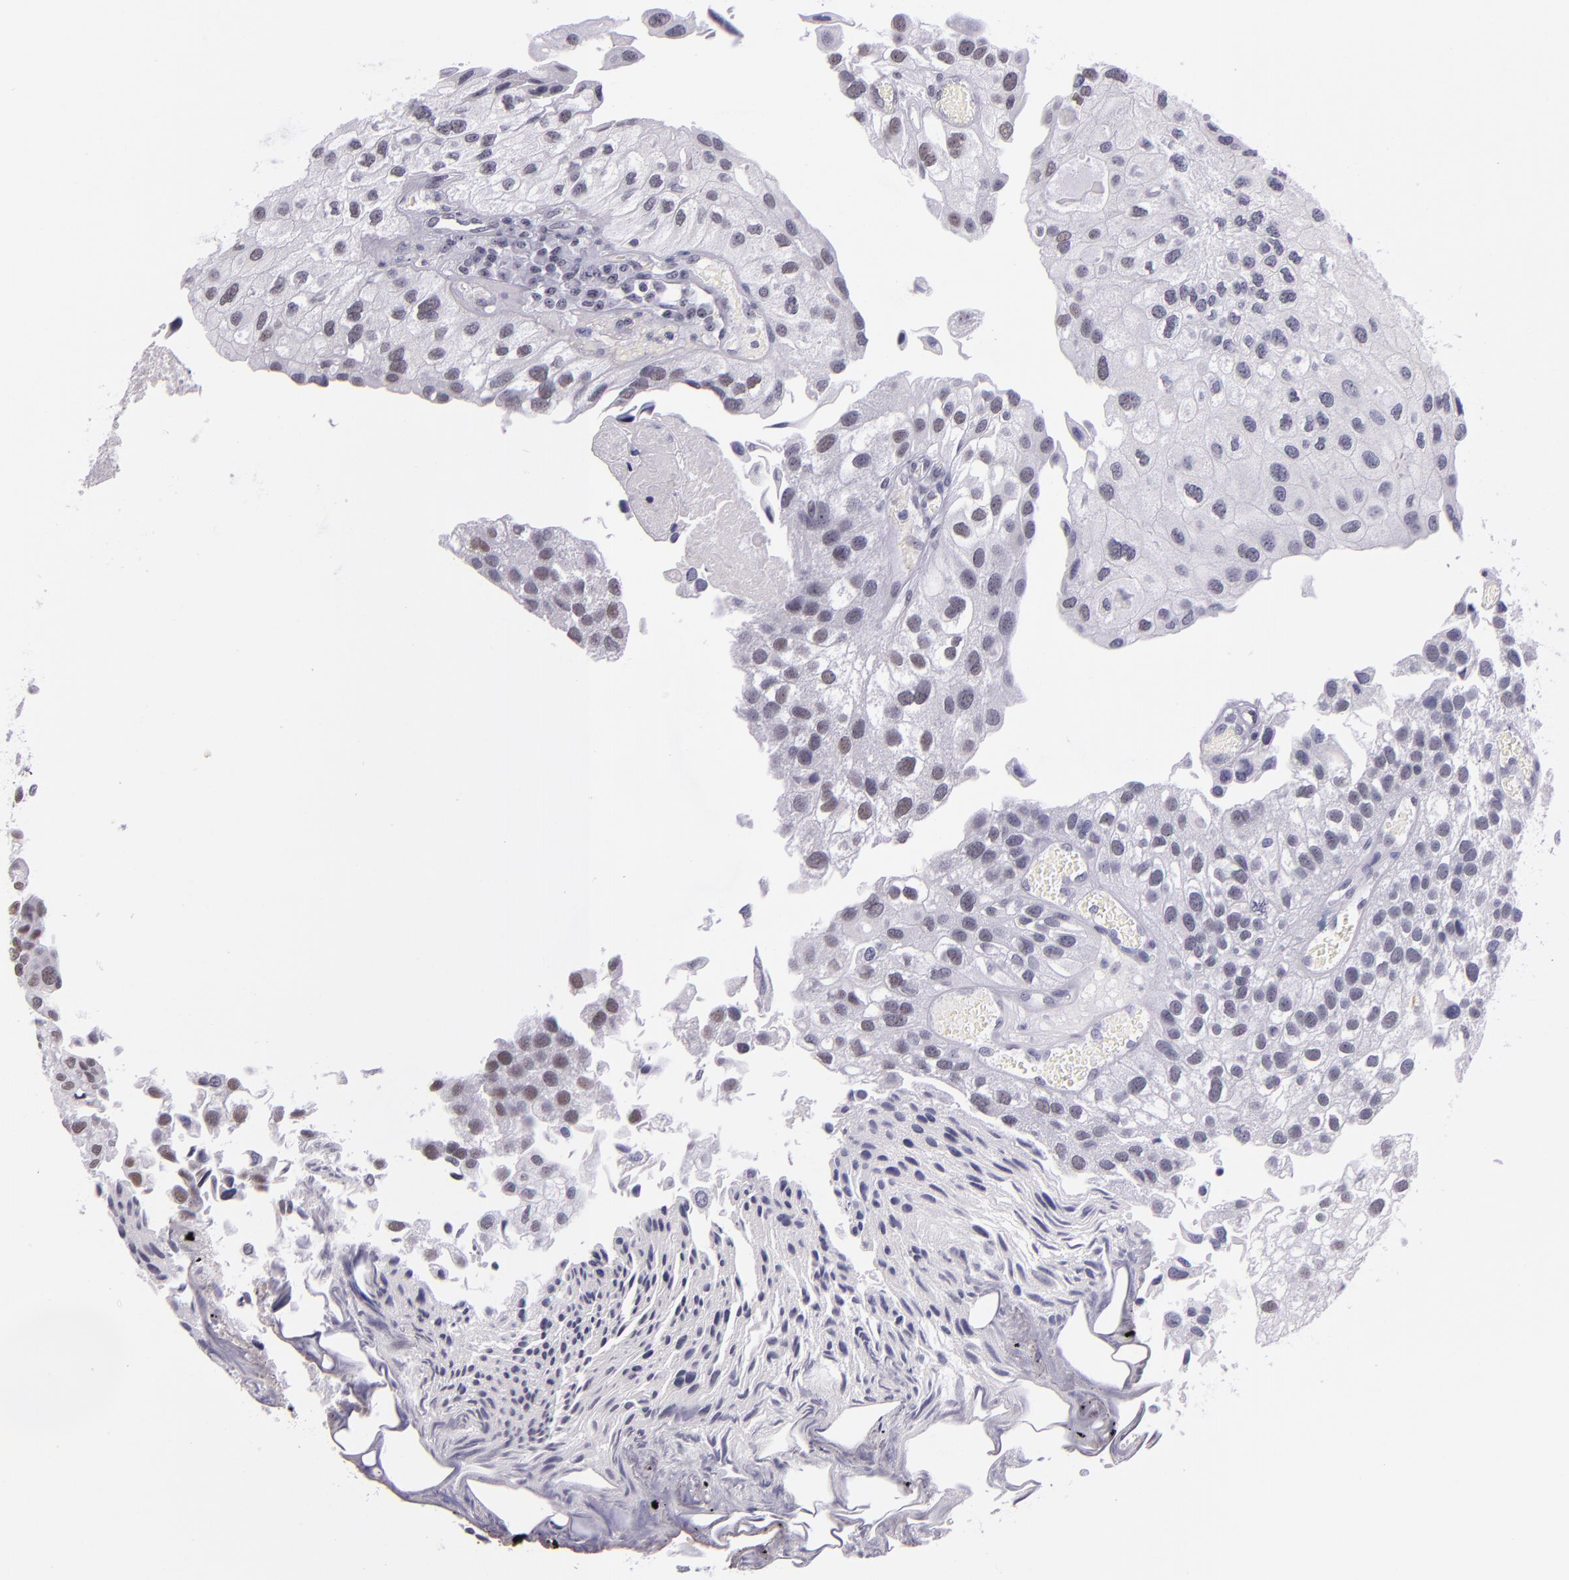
{"staining": {"intensity": "strong", "quantity": ">75%", "location": "nuclear"}, "tissue": "urothelial cancer", "cell_type": "Tumor cells", "image_type": "cancer", "snomed": [{"axis": "morphology", "description": "Urothelial carcinoma, Low grade"}, {"axis": "topography", "description": "Urinary bladder"}], "caption": "Protein expression analysis of human urothelial cancer reveals strong nuclear staining in about >75% of tumor cells. (brown staining indicates protein expression, while blue staining denotes nuclei).", "gene": "USF1", "patient": {"sex": "female", "age": 89}}